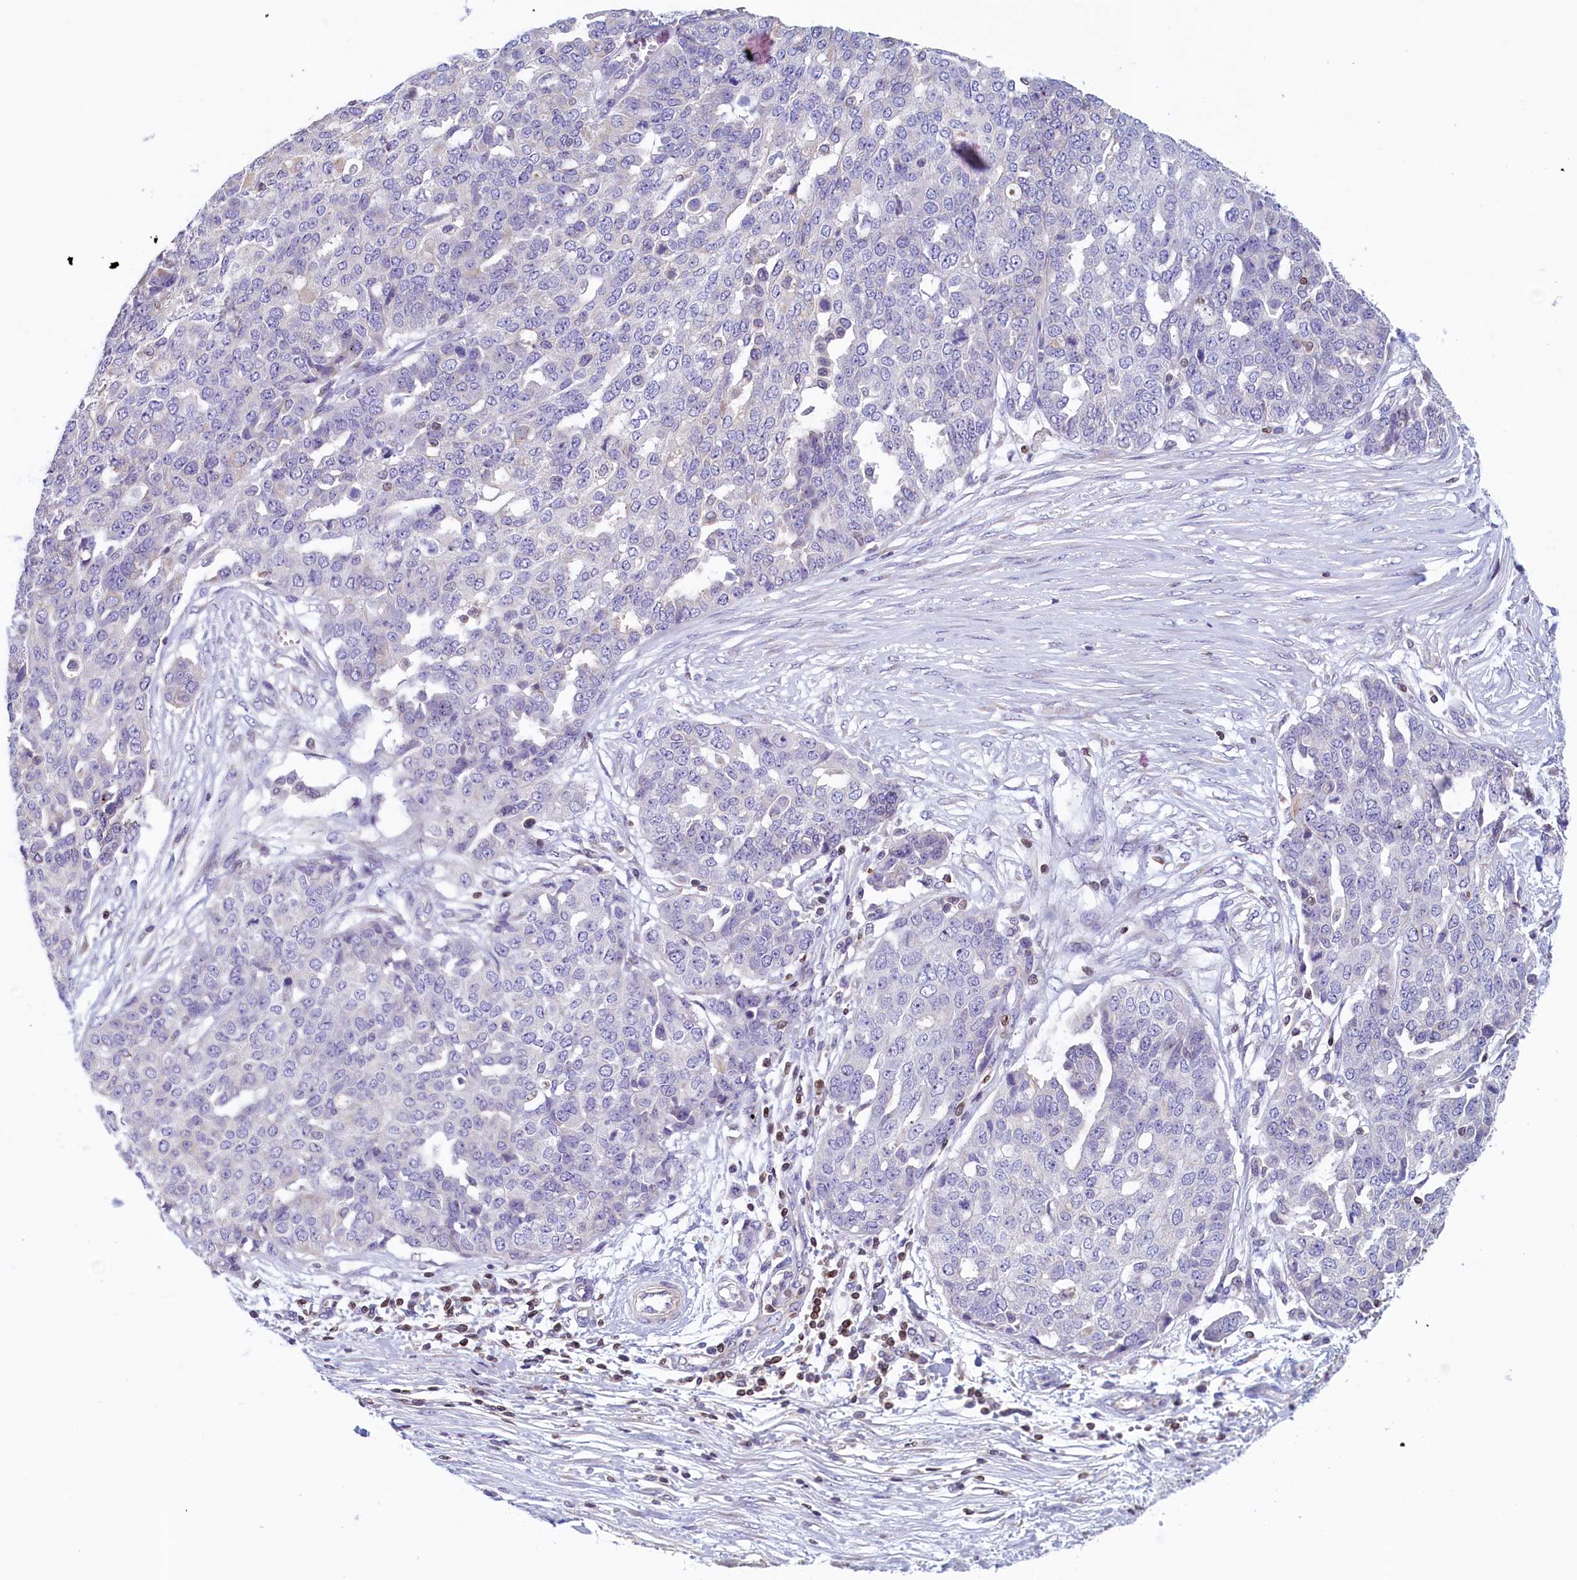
{"staining": {"intensity": "negative", "quantity": "none", "location": "none"}, "tissue": "ovarian cancer", "cell_type": "Tumor cells", "image_type": "cancer", "snomed": [{"axis": "morphology", "description": "Cystadenocarcinoma, serous, NOS"}, {"axis": "topography", "description": "Soft tissue"}, {"axis": "topography", "description": "Ovary"}], "caption": "Ovarian cancer was stained to show a protein in brown. There is no significant expression in tumor cells. The staining was performed using DAB (3,3'-diaminobenzidine) to visualize the protein expression in brown, while the nuclei were stained in blue with hematoxylin (Magnification: 20x).", "gene": "TRAF3IP3", "patient": {"sex": "female", "age": 57}}